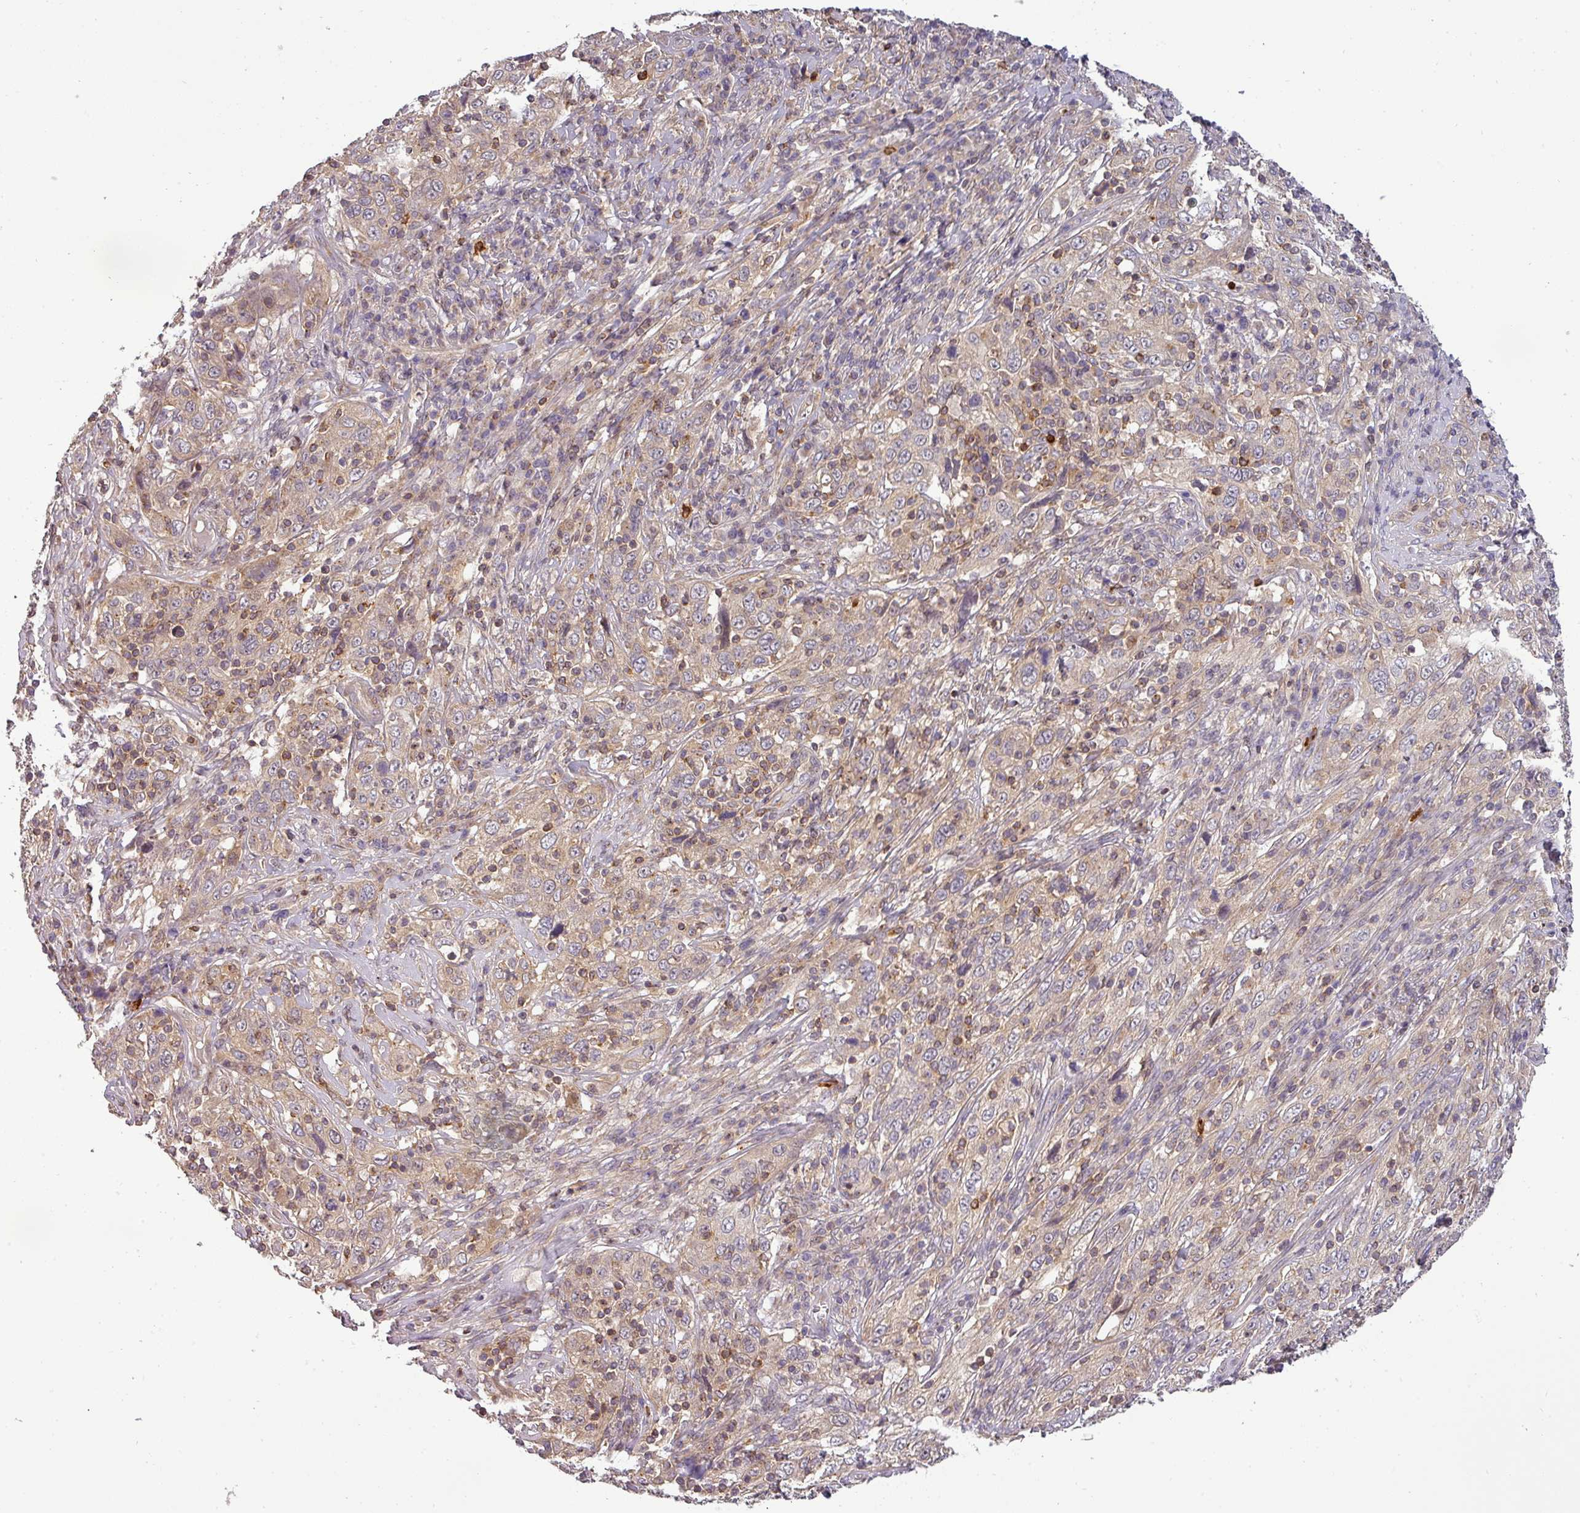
{"staining": {"intensity": "weak", "quantity": "25%-75%", "location": "cytoplasmic/membranous"}, "tissue": "cervical cancer", "cell_type": "Tumor cells", "image_type": "cancer", "snomed": [{"axis": "morphology", "description": "Squamous cell carcinoma, NOS"}, {"axis": "topography", "description": "Cervix"}], "caption": "The immunohistochemical stain labels weak cytoplasmic/membranous positivity in tumor cells of cervical cancer tissue.", "gene": "NIN", "patient": {"sex": "female", "age": 46}}